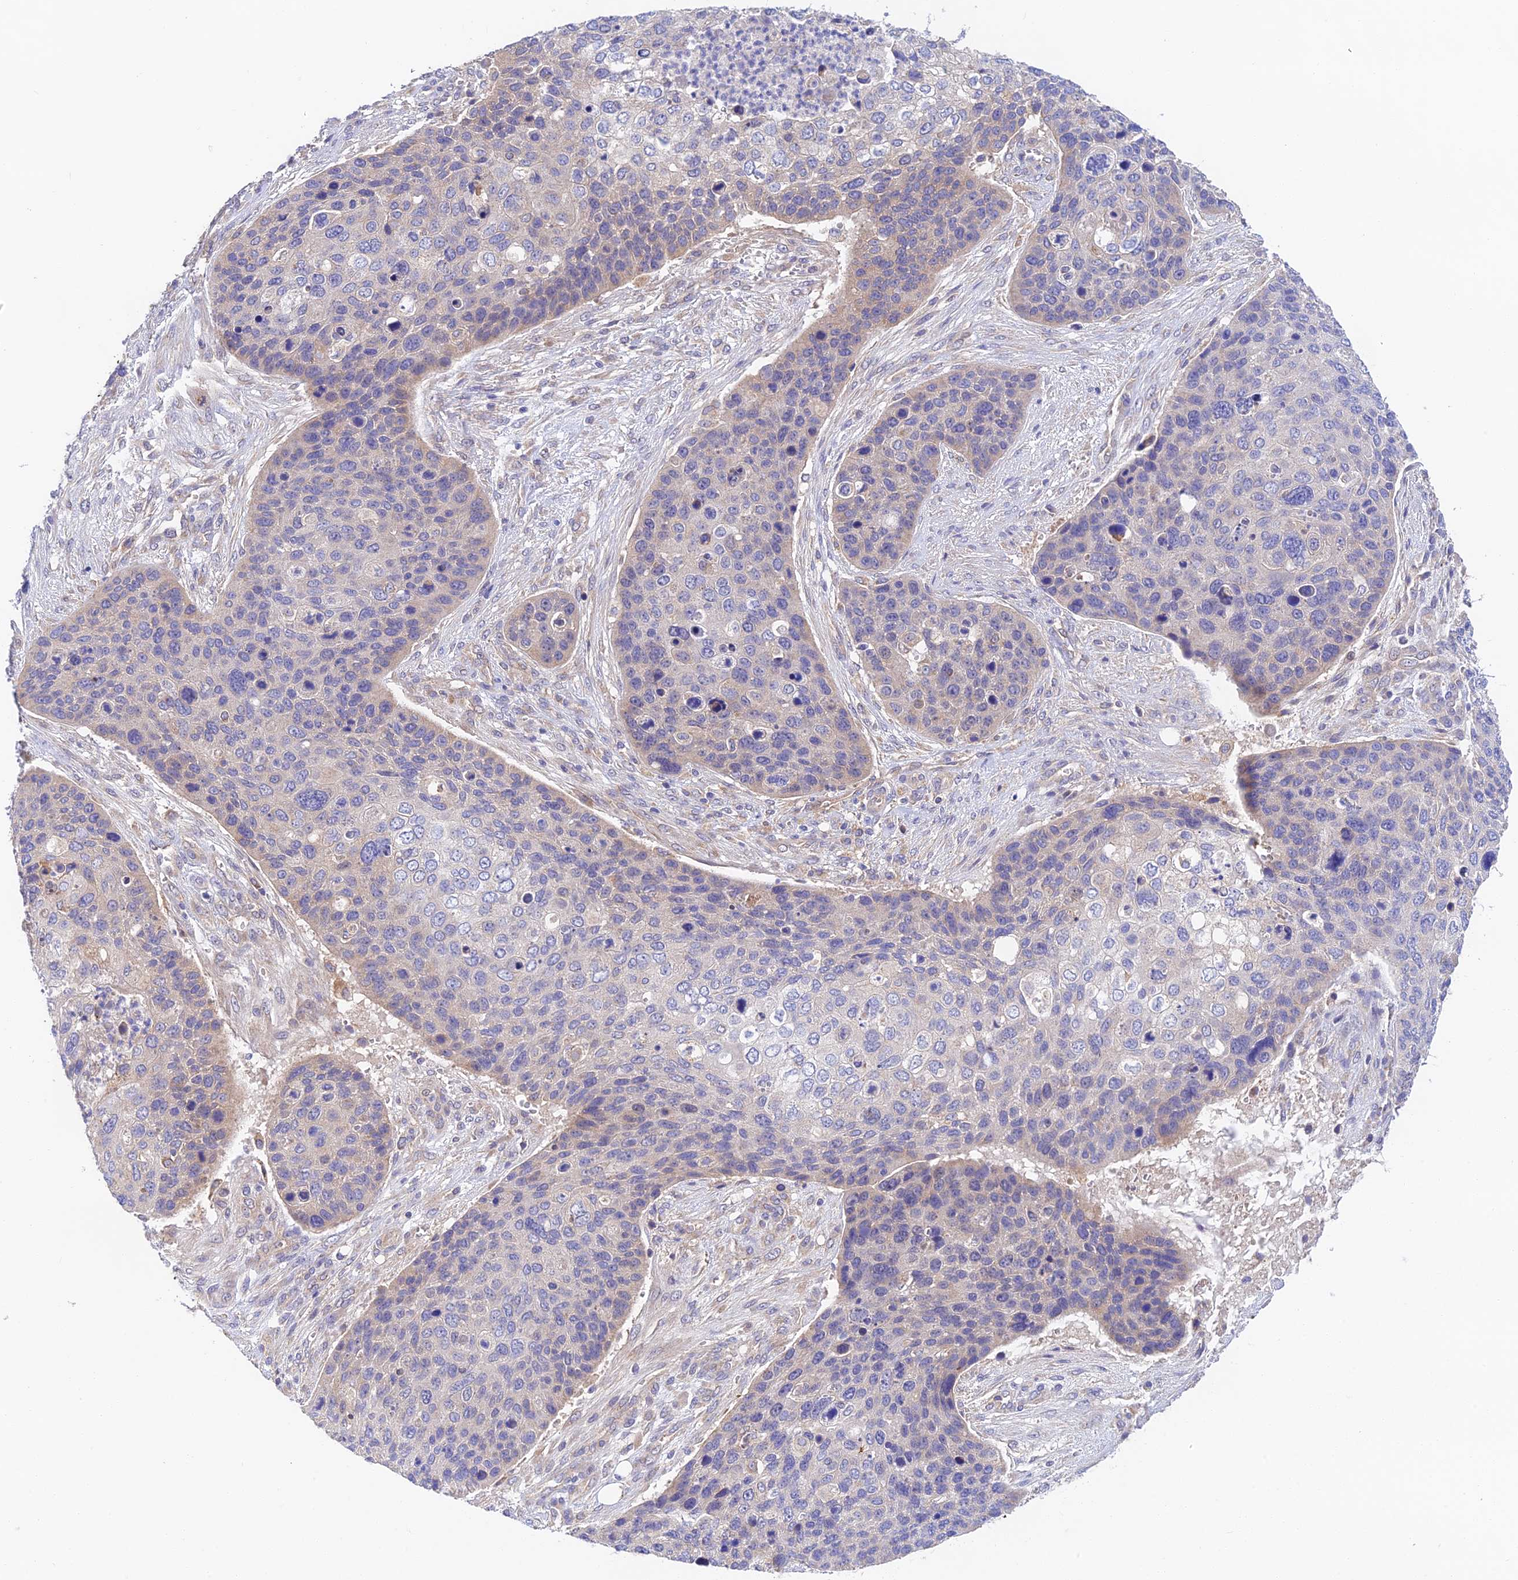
{"staining": {"intensity": "negative", "quantity": "none", "location": "none"}, "tissue": "skin cancer", "cell_type": "Tumor cells", "image_type": "cancer", "snomed": [{"axis": "morphology", "description": "Basal cell carcinoma"}, {"axis": "topography", "description": "Skin"}], "caption": "This image is of skin cancer stained with immunohistochemistry (IHC) to label a protein in brown with the nuclei are counter-stained blue. There is no staining in tumor cells.", "gene": "RANBP6", "patient": {"sex": "female", "age": 74}}